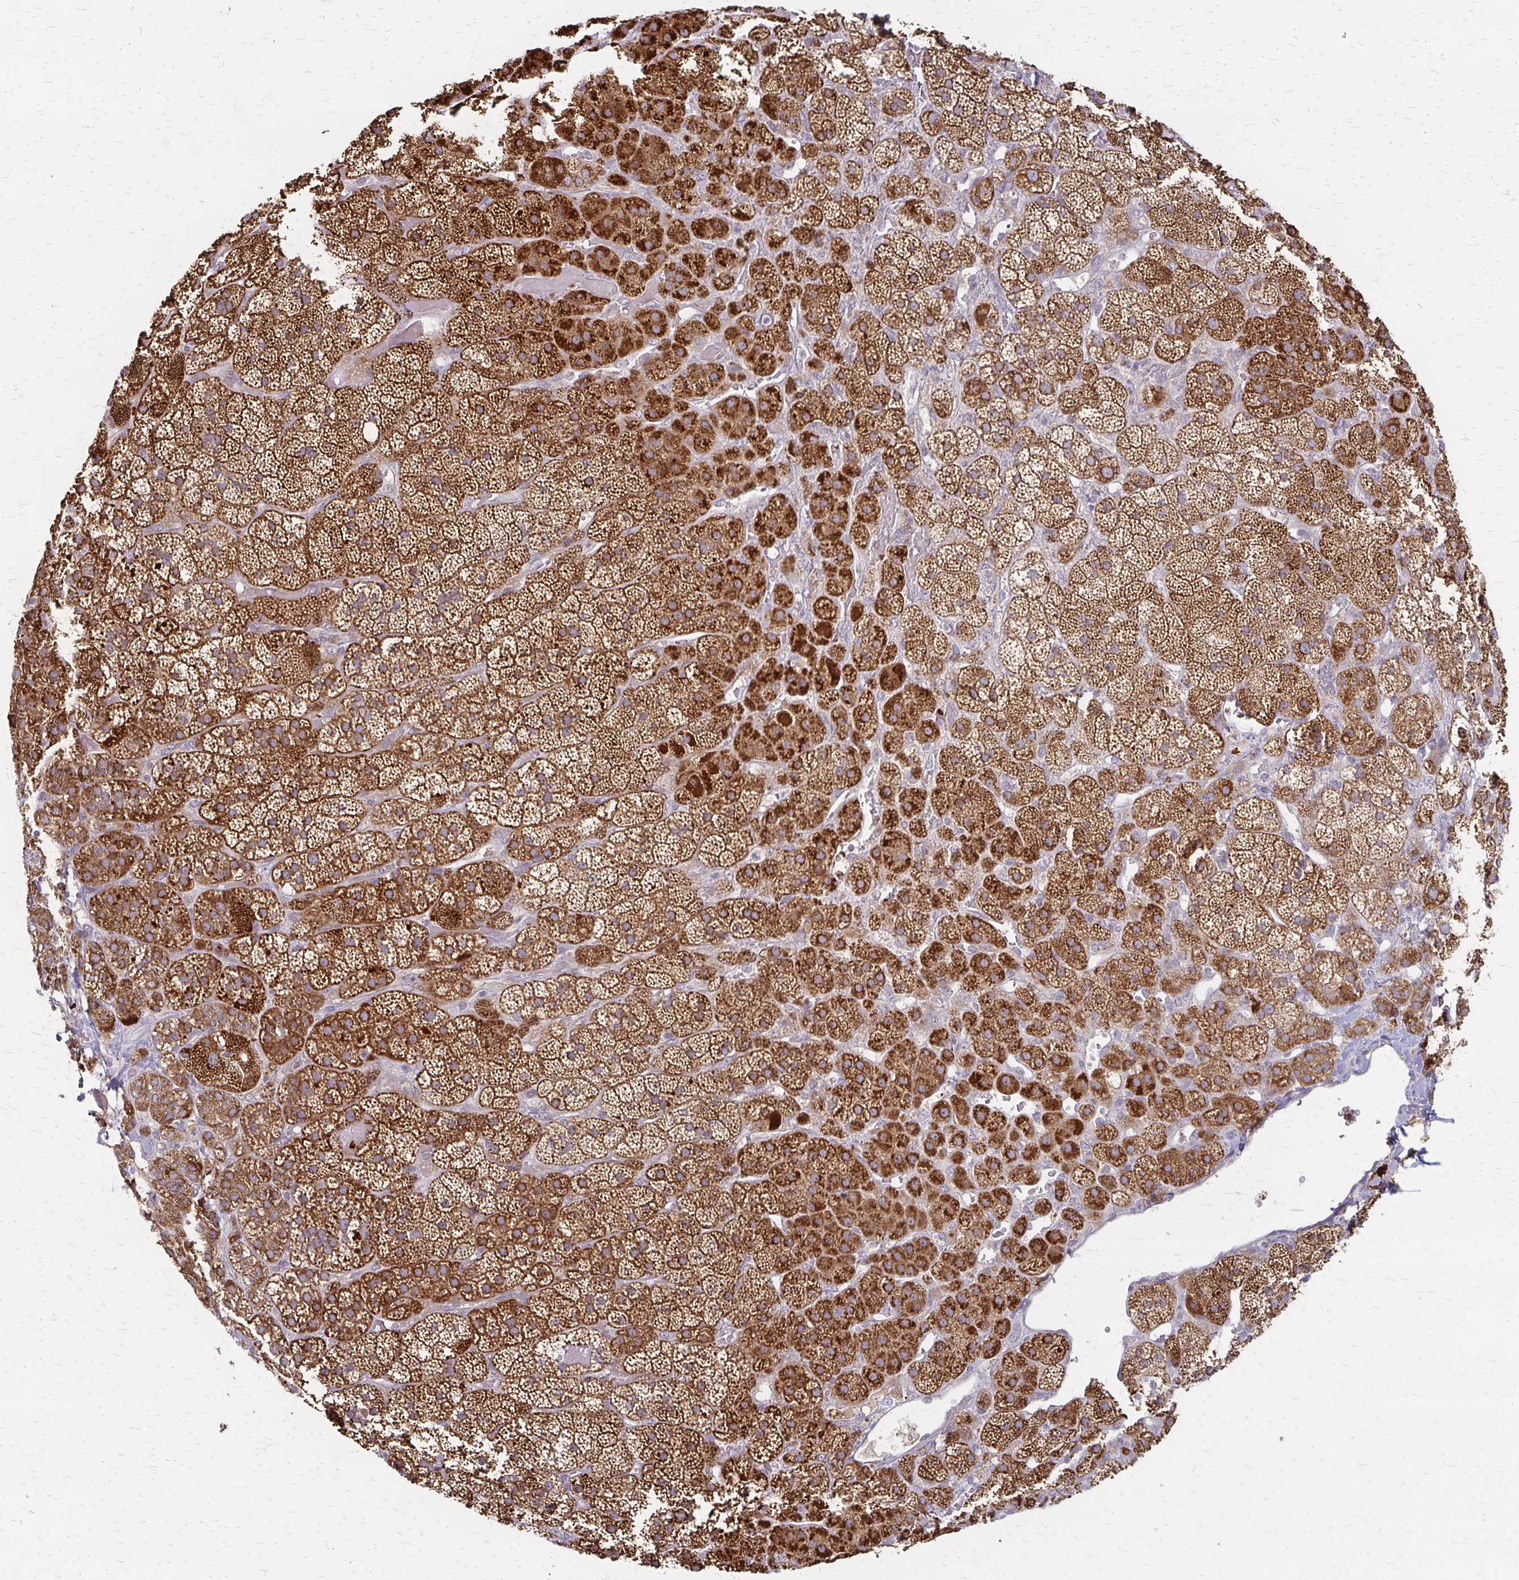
{"staining": {"intensity": "strong", "quantity": ">75%", "location": "cytoplasmic/membranous"}, "tissue": "adrenal gland", "cell_type": "Glandular cells", "image_type": "normal", "snomed": [{"axis": "morphology", "description": "Normal tissue, NOS"}, {"axis": "topography", "description": "Adrenal gland"}], "caption": "Immunohistochemical staining of unremarkable adrenal gland exhibits >75% levels of strong cytoplasmic/membranous protein staining in approximately >75% of glandular cells. The staining was performed using DAB, with brown indicating positive protein expression. Nuclei are stained blue with hematoxylin.", "gene": "ZNF383", "patient": {"sex": "male", "age": 57}}